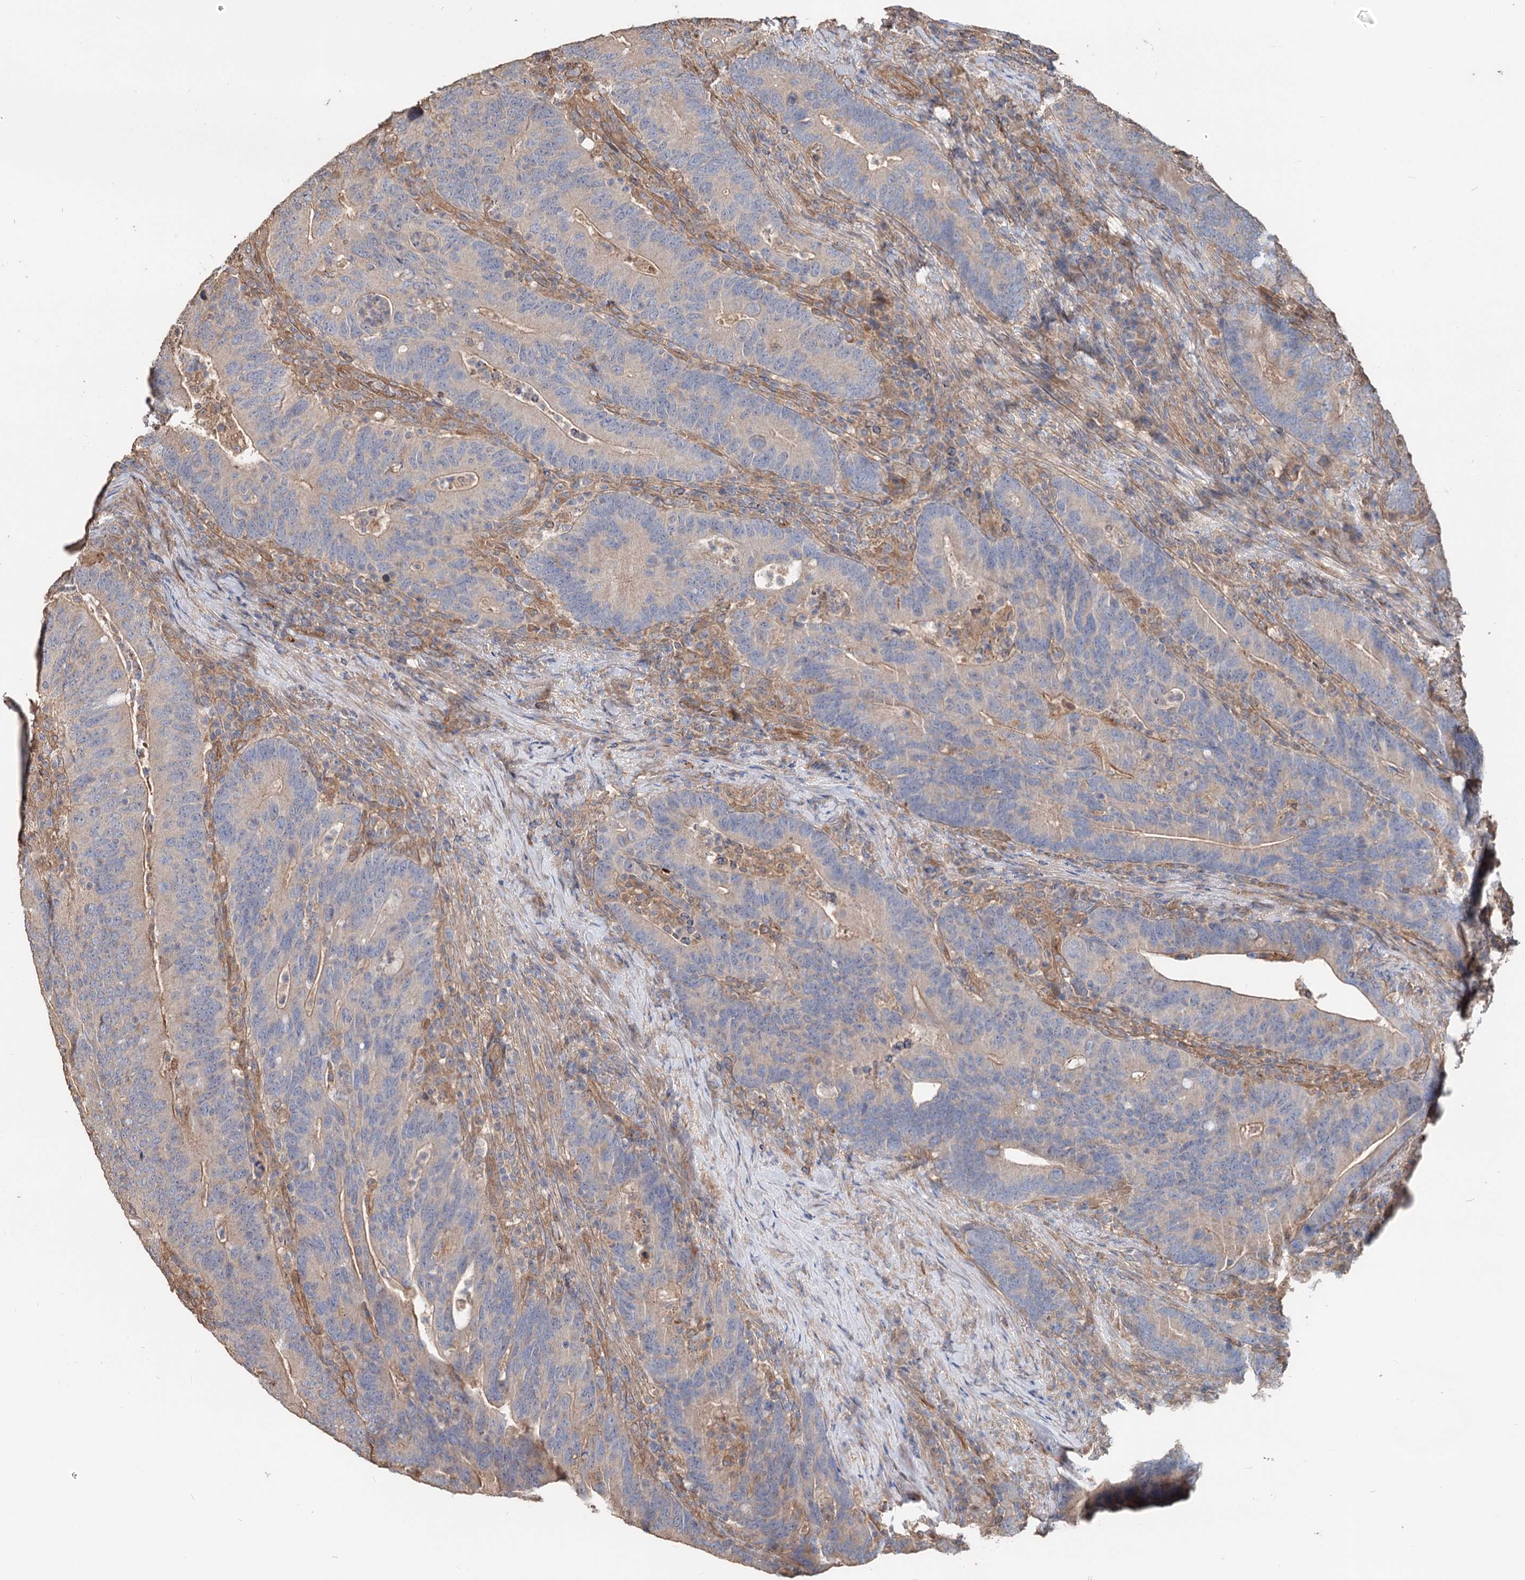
{"staining": {"intensity": "weak", "quantity": "<25%", "location": "cytoplasmic/membranous"}, "tissue": "colorectal cancer", "cell_type": "Tumor cells", "image_type": "cancer", "snomed": [{"axis": "morphology", "description": "Adenocarcinoma, NOS"}, {"axis": "topography", "description": "Colon"}], "caption": "Photomicrograph shows no significant protein expression in tumor cells of colorectal cancer. Brightfield microscopy of IHC stained with DAB (brown) and hematoxylin (blue), captured at high magnification.", "gene": "SPART", "patient": {"sex": "female", "age": 66}}